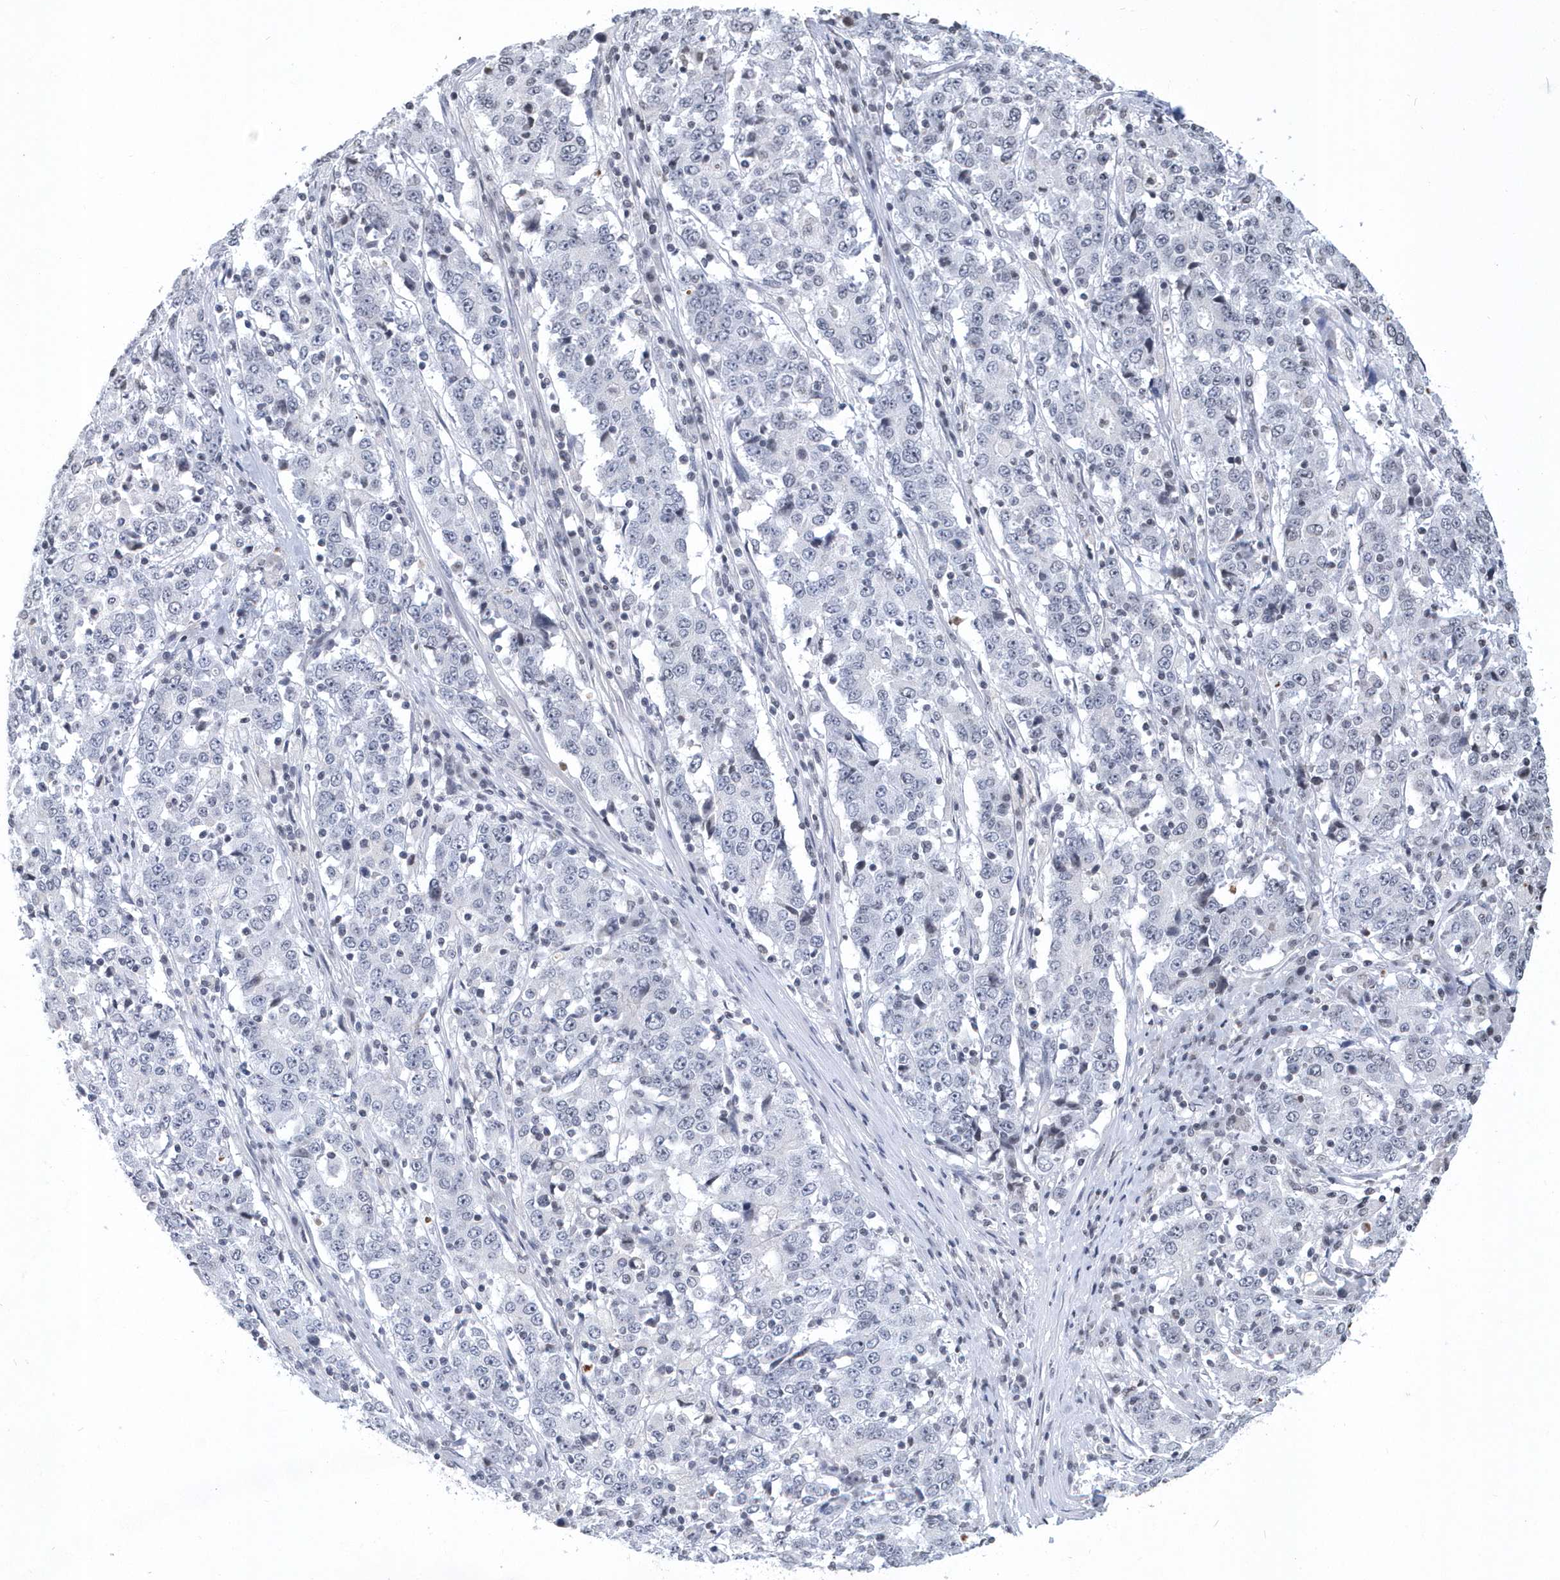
{"staining": {"intensity": "negative", "quantity": "none", "location": "none"}, "tissue": "stomach cancer", "cell_type": "Tumor cells", "image_type": "cancer", "snomed": [{"axis": "morphology", "description": "Adenocarcinoma, NOS"}, {"axis": "topography", "description": "Stomach"}], "caption": "There is no significant expression in tumor cells of stomach adenocarcinoma. (DAB (3,3'-diaminobenzidine) immunohistochemistry with hematoxylin counter stain).", "gene": "VWA5B2", "patient": {"sex": "male", "age": 59}}